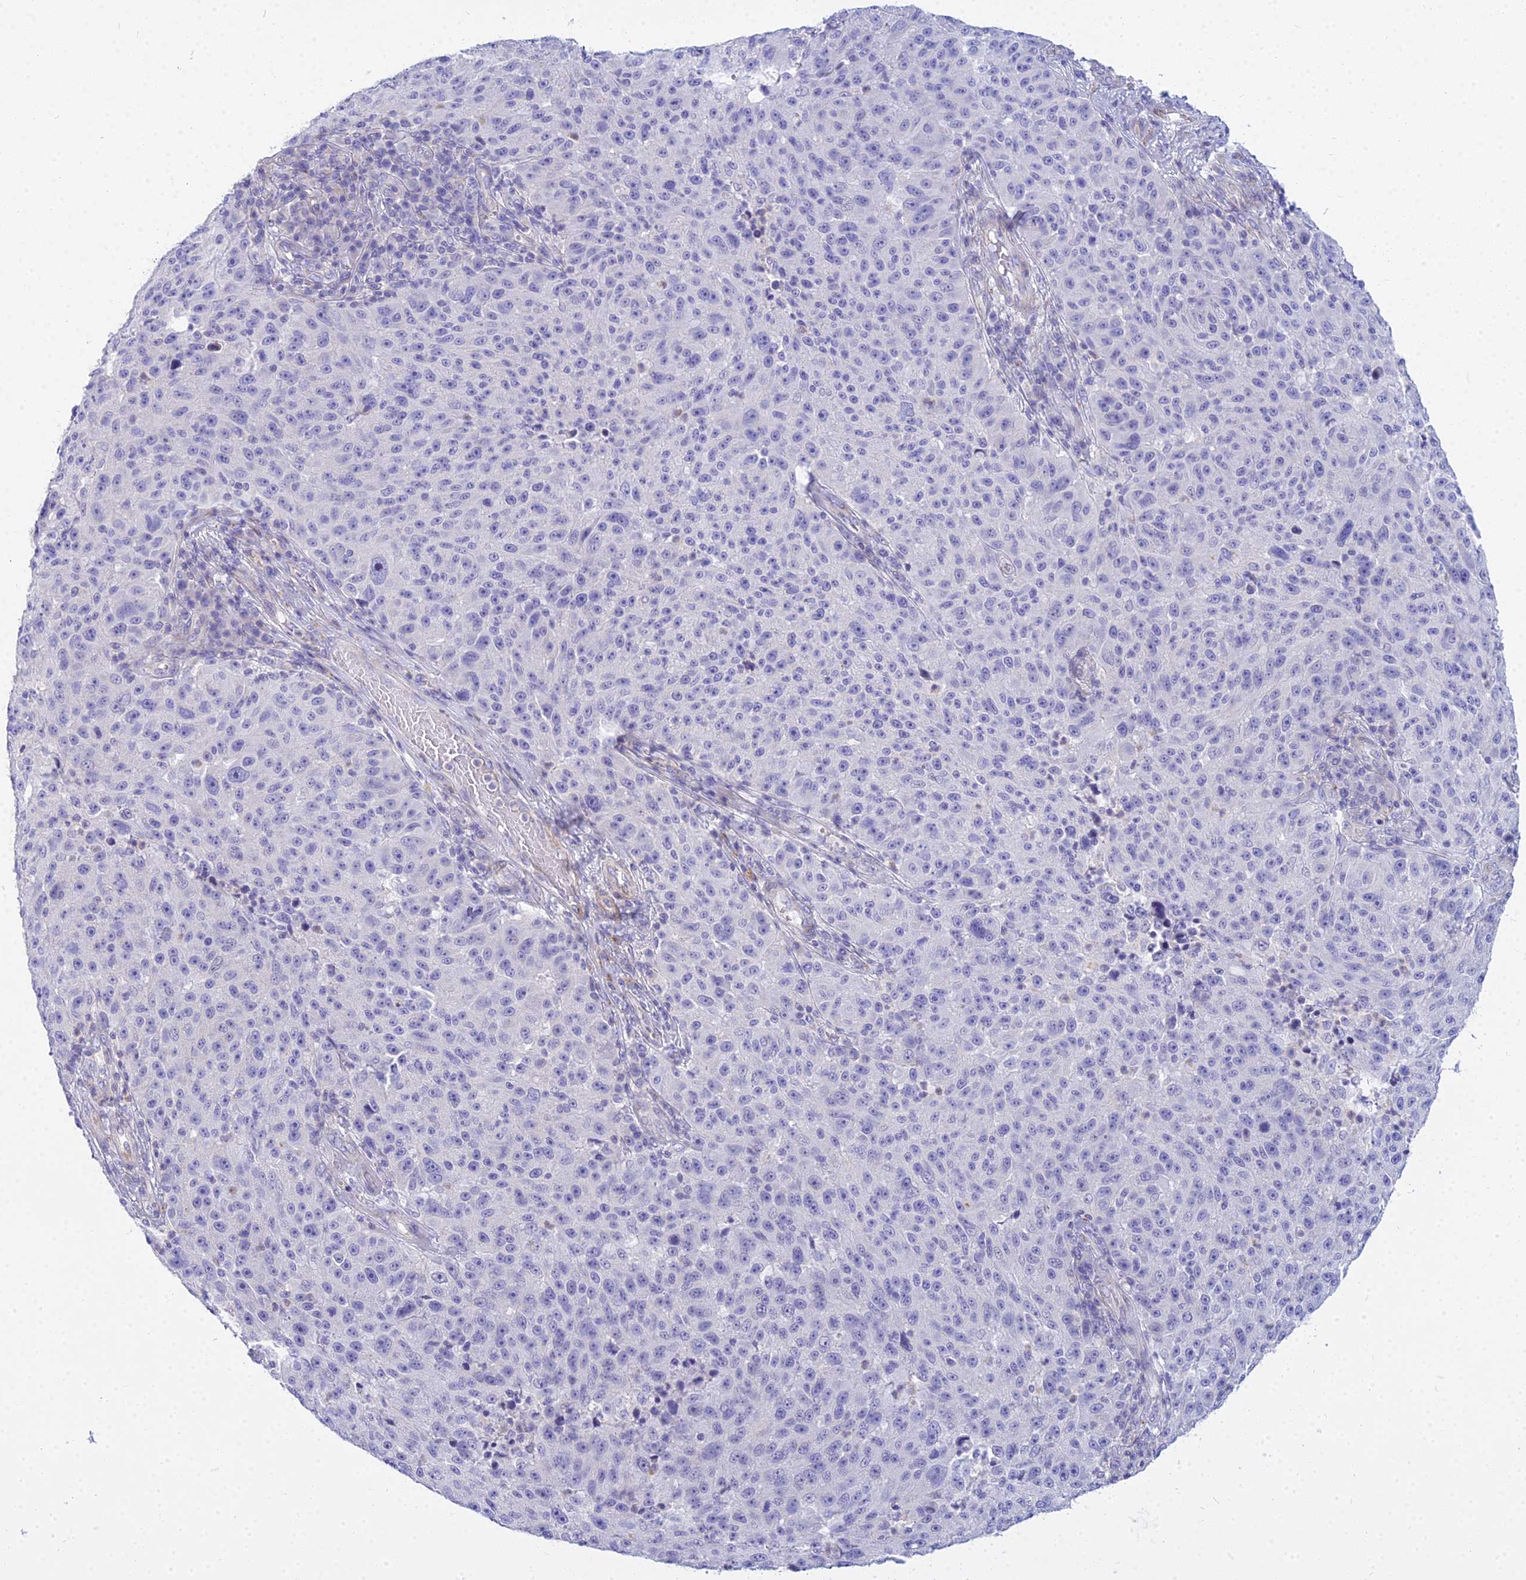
{"staining": {"intensity": "negative", "quantity": "none", "location": "none"}, "tissue": "melanoma", "cell_type": "Tumor cells", "image_type": "cancer", "snomed": [{"axis": "morphology", "description": "Malignant melanoma, NOS"}, {"axis": "topography", "description": "Skin"}], "caption": "Immunohistochemistry photomicrograph of human melanoma stained for a protein (brown), which shows no staining in tumor cells. (Brightfield microscopy of DAB immunohistochemistry at high magnification).", "gene": "SMIM24", "patient": {"sex": "male", "age": 53}}